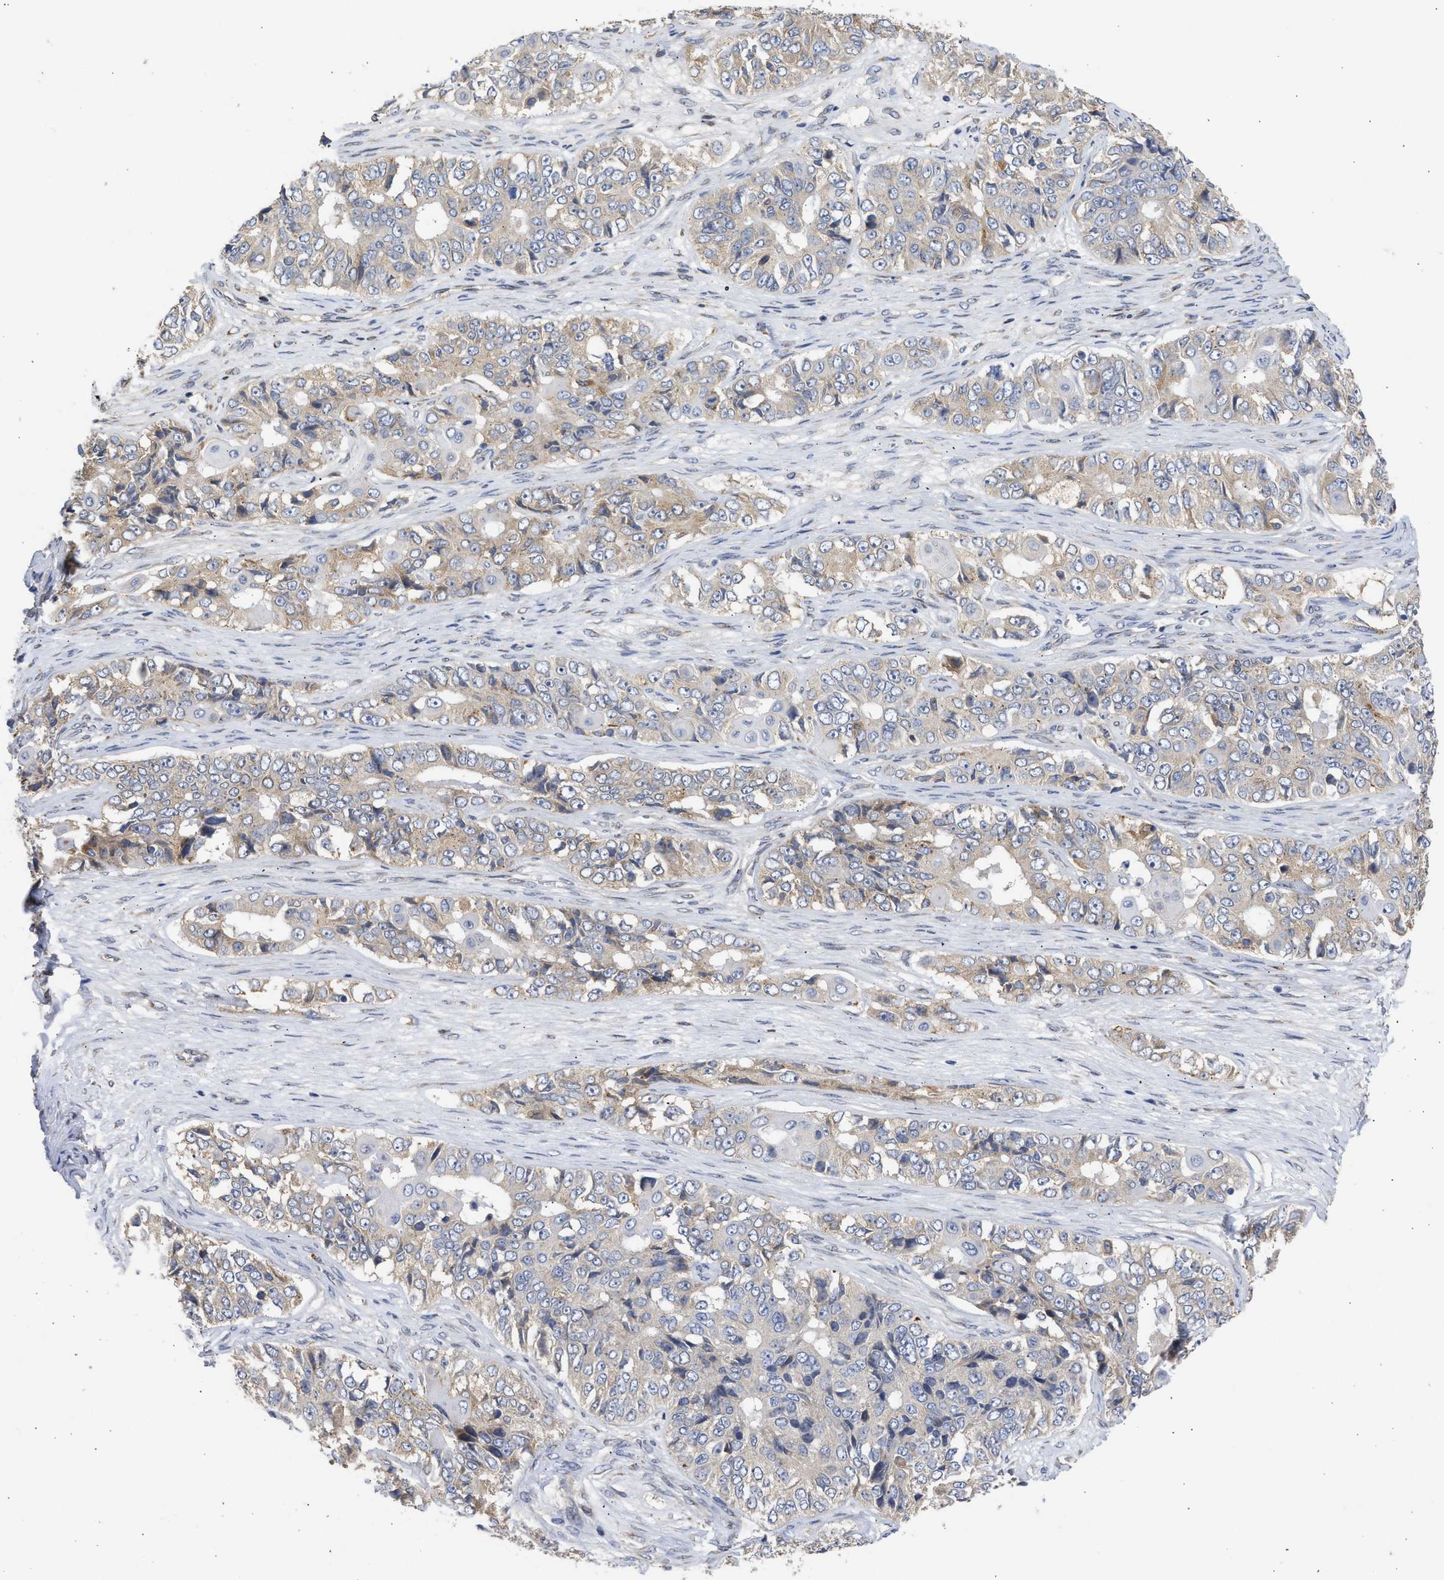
{"staining": {"intensity": "weak", "quantity": "25%-75%", "location": "cytoplasmic/membranous"}, "tissue": "ovarian cancer", "cell_type": "Tumor cells", "image_type": "cancer", "snomed": [{"axis": "morphology", "description": "Carcinoma, endometroid"}, {"axis": "topography", "description": "Ovary"}], "caption": "Protein staining shows weak cytoplasmic/membranous positivity in approximately 25%-75% of tumor cells in endometroid carcinoma (ovarian).", "gene": "TMED1", "patient": {"sex": "female", "age": 51}}